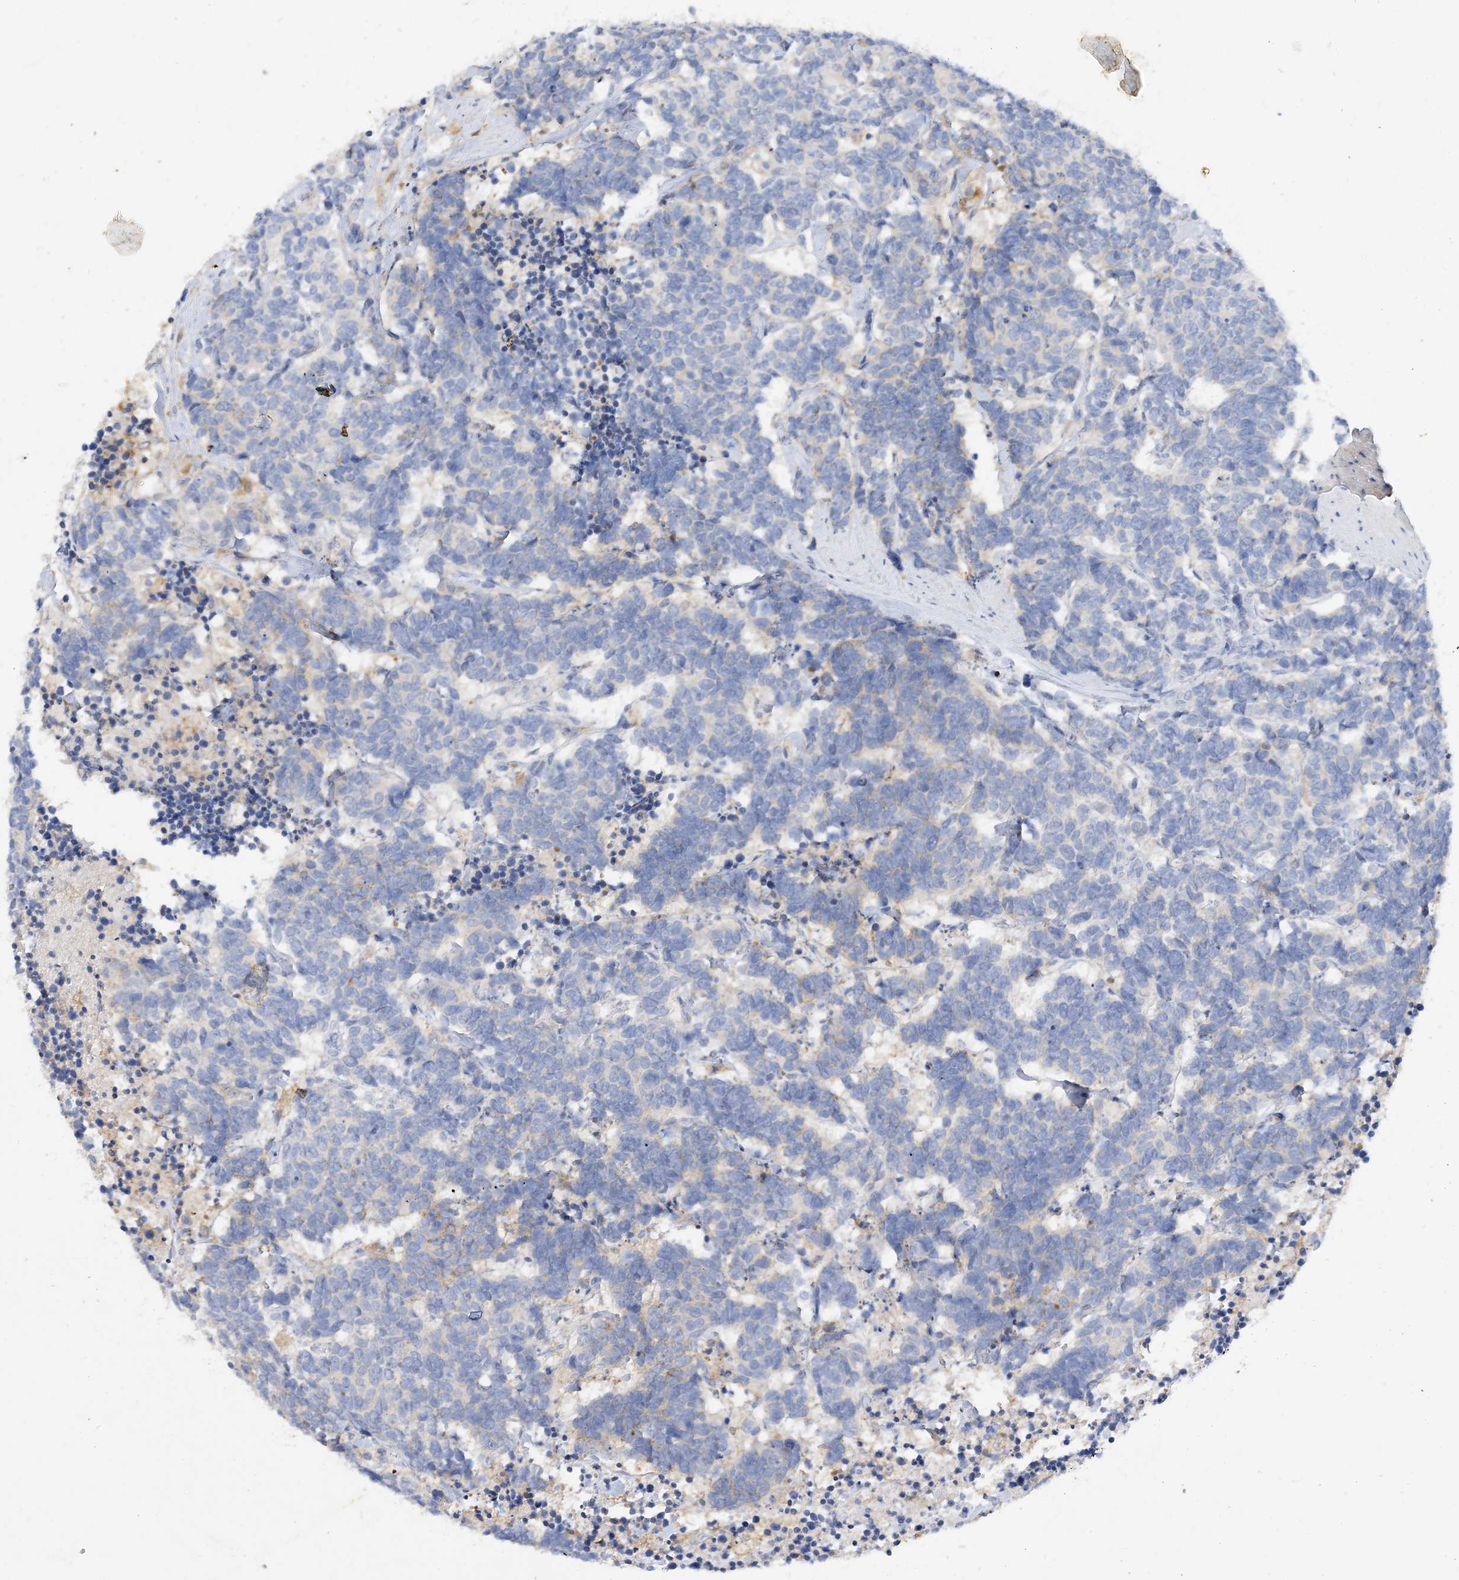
{"staining": {"intensity": "negative", "quantity": "none", "location": "none"}, "tissue": "carcinoid", "cell_type": "Tumor cells", "image_type": "cancer", "snomed": [{"axis": "morphology", "description": "Carcinoma, NOS"}, {"axis": "morphology", "description": "Carcinoid, malignant, NOS"}, {"axis": "topography", "description": "Urinary bladder"}], "caption": "This histopathology image is of carcinoma stained with IHC to label a protein in brown with the nuclei are counter-stained blue. There is no positivity in tumor cells.", "gene": "ARV1", "patient": {"sex": "male", "age": 57}}